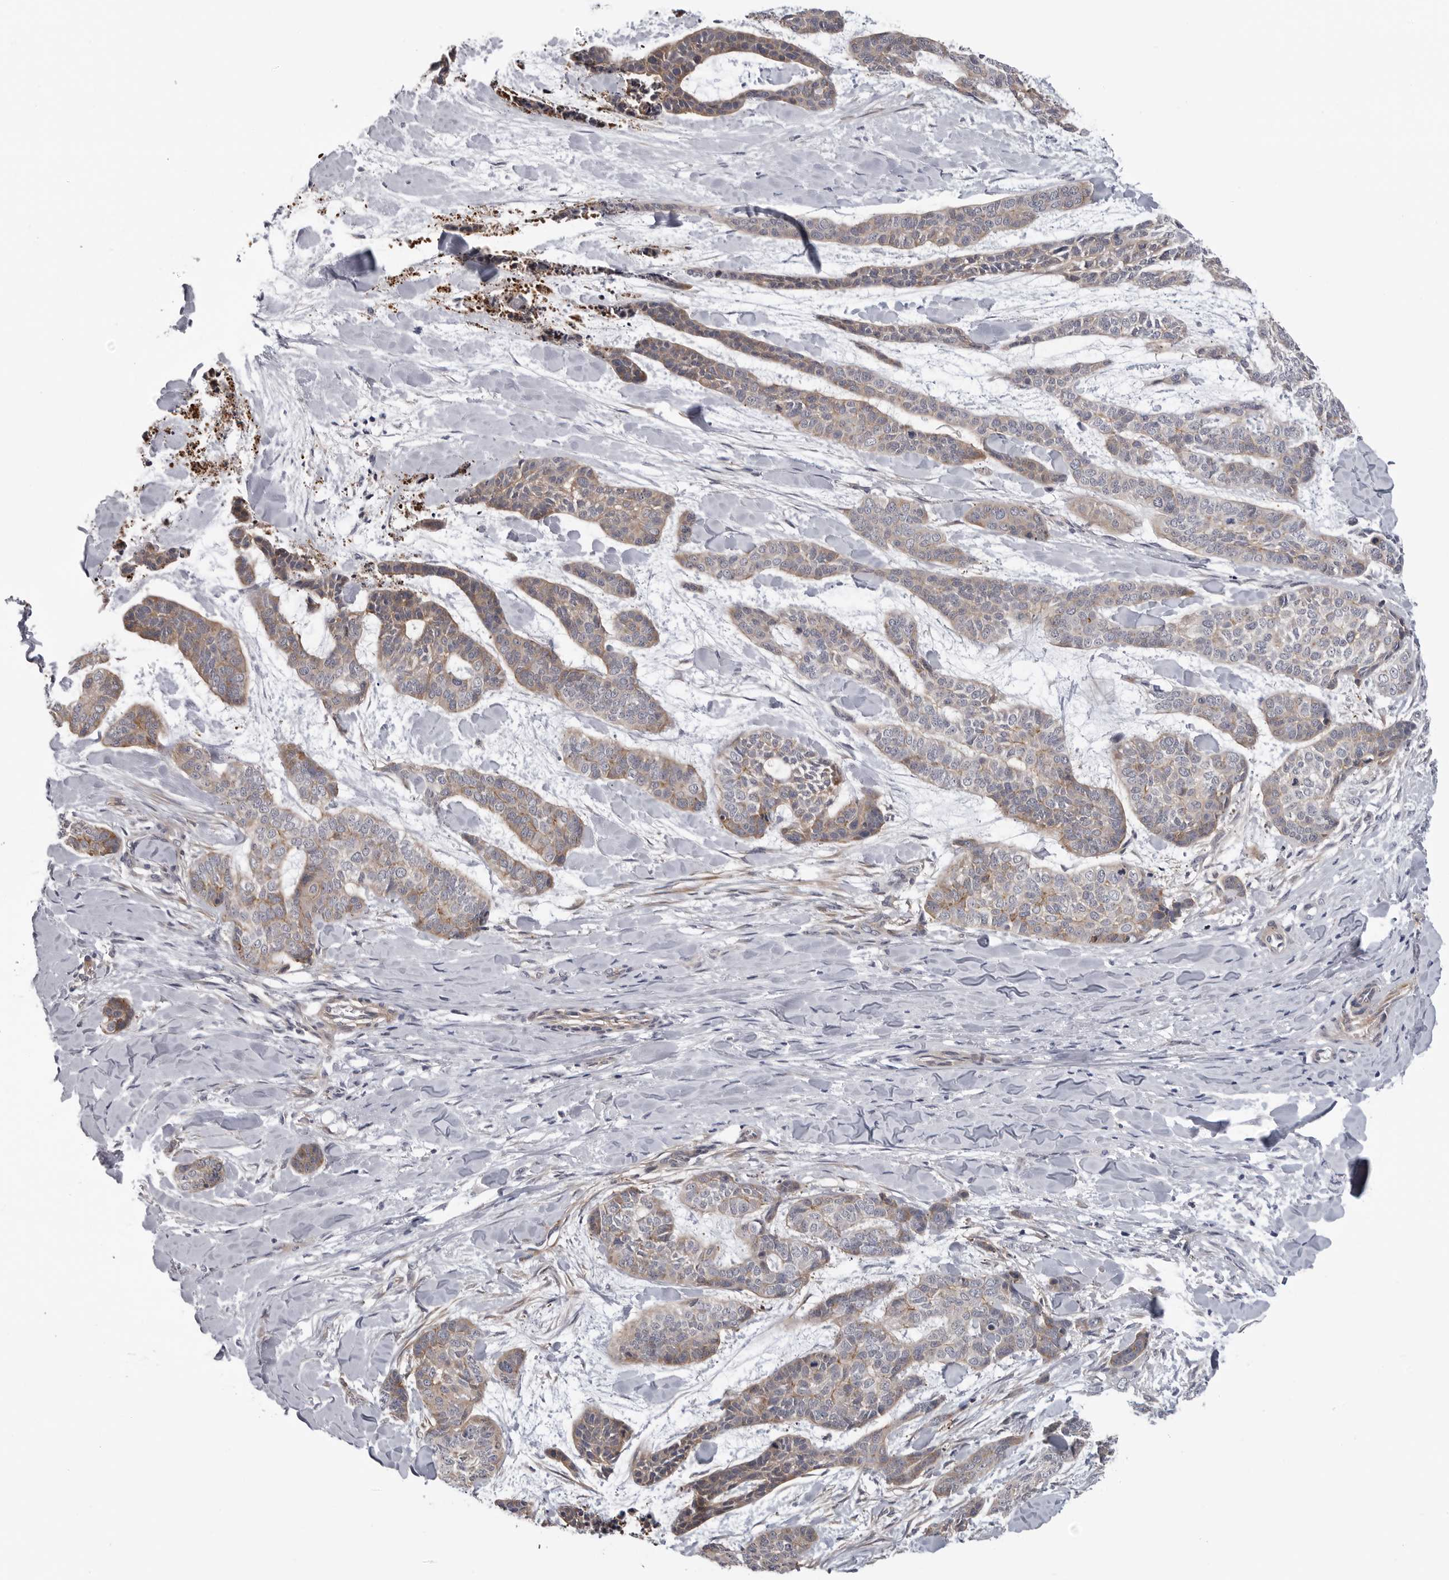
{"staining": {"intensity": "weak", "quantity": ">75%", "location": "cytoplasmic/membranous"}, "tissue": "skin cancer", "cell_type": "Tumor cells", "image_type": "cancer", "snomed": [{"axis": "morphology", "description": "Basal cell carcinoma"}, {"axis": "topography", "description": "Skin"}], "caption": "The histopathology image displays immunohistochemical staining of skin cancer (basal cell carcinoma). There is weak cytoplasmic/membranous staining is seen in approximately >75% of tumor cells.", "gene": "SCP2", "patient": {"sex": "female", "age": 64}}